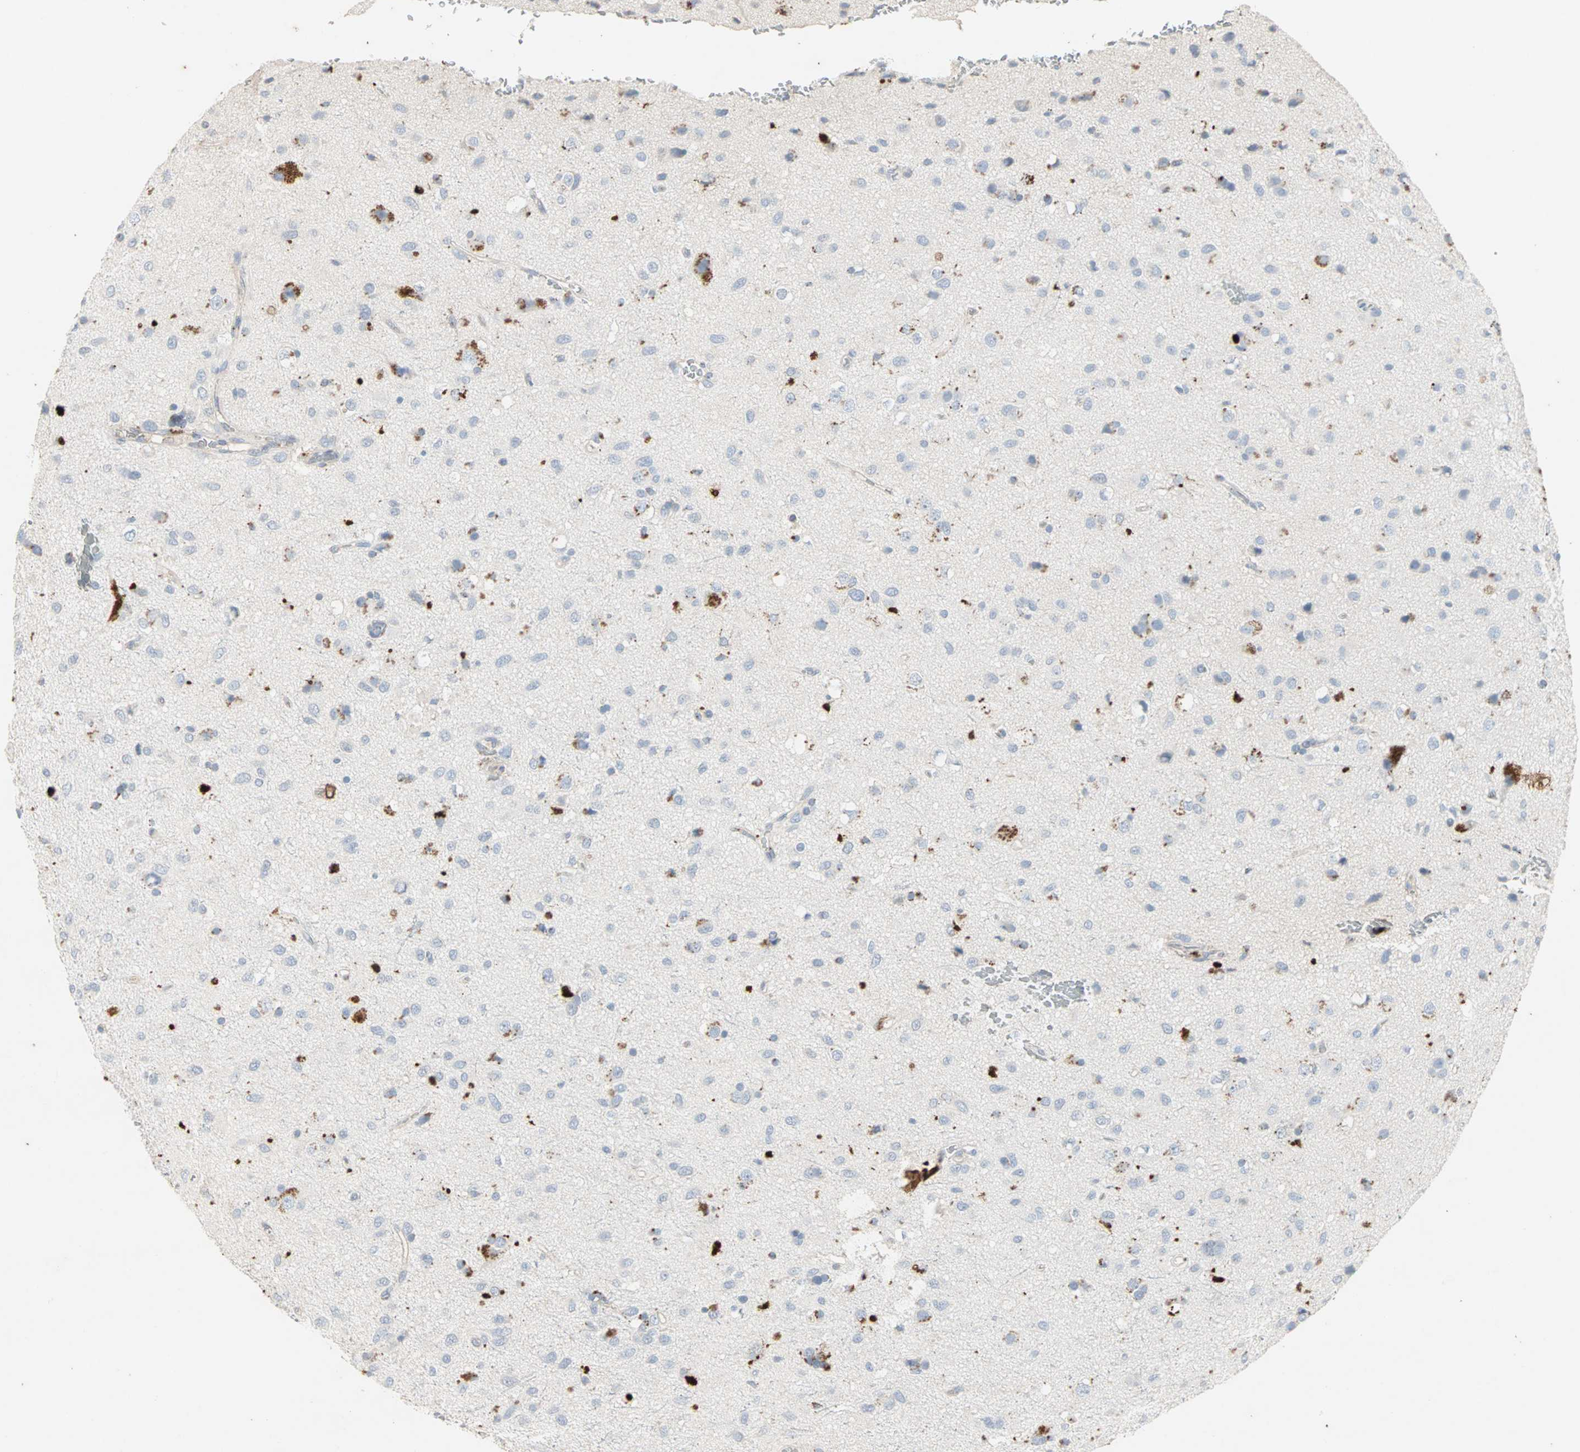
{"staining": {"intensity": "strong", "quantity": "<25%", "location": "cytoplasmic/membranous"}, "tissue": "glioma", "cell_type": "Tumor cells", "image_type": "cancer", "snomed": [{"axis": "morphology", "description": "Glioma, malignant, Low grade"}, {"axis": "topography", "description": "Brain"}], "caption": "Protein positivity by immunohistochemistry (IHC) exhibits strong cytoplasmic/membranous positivity in approximately <25% of tumor cells in malignant glioma (low-grade).", "gene": "CEACAM6", "patient": {"sex": "male", "age": 77}}